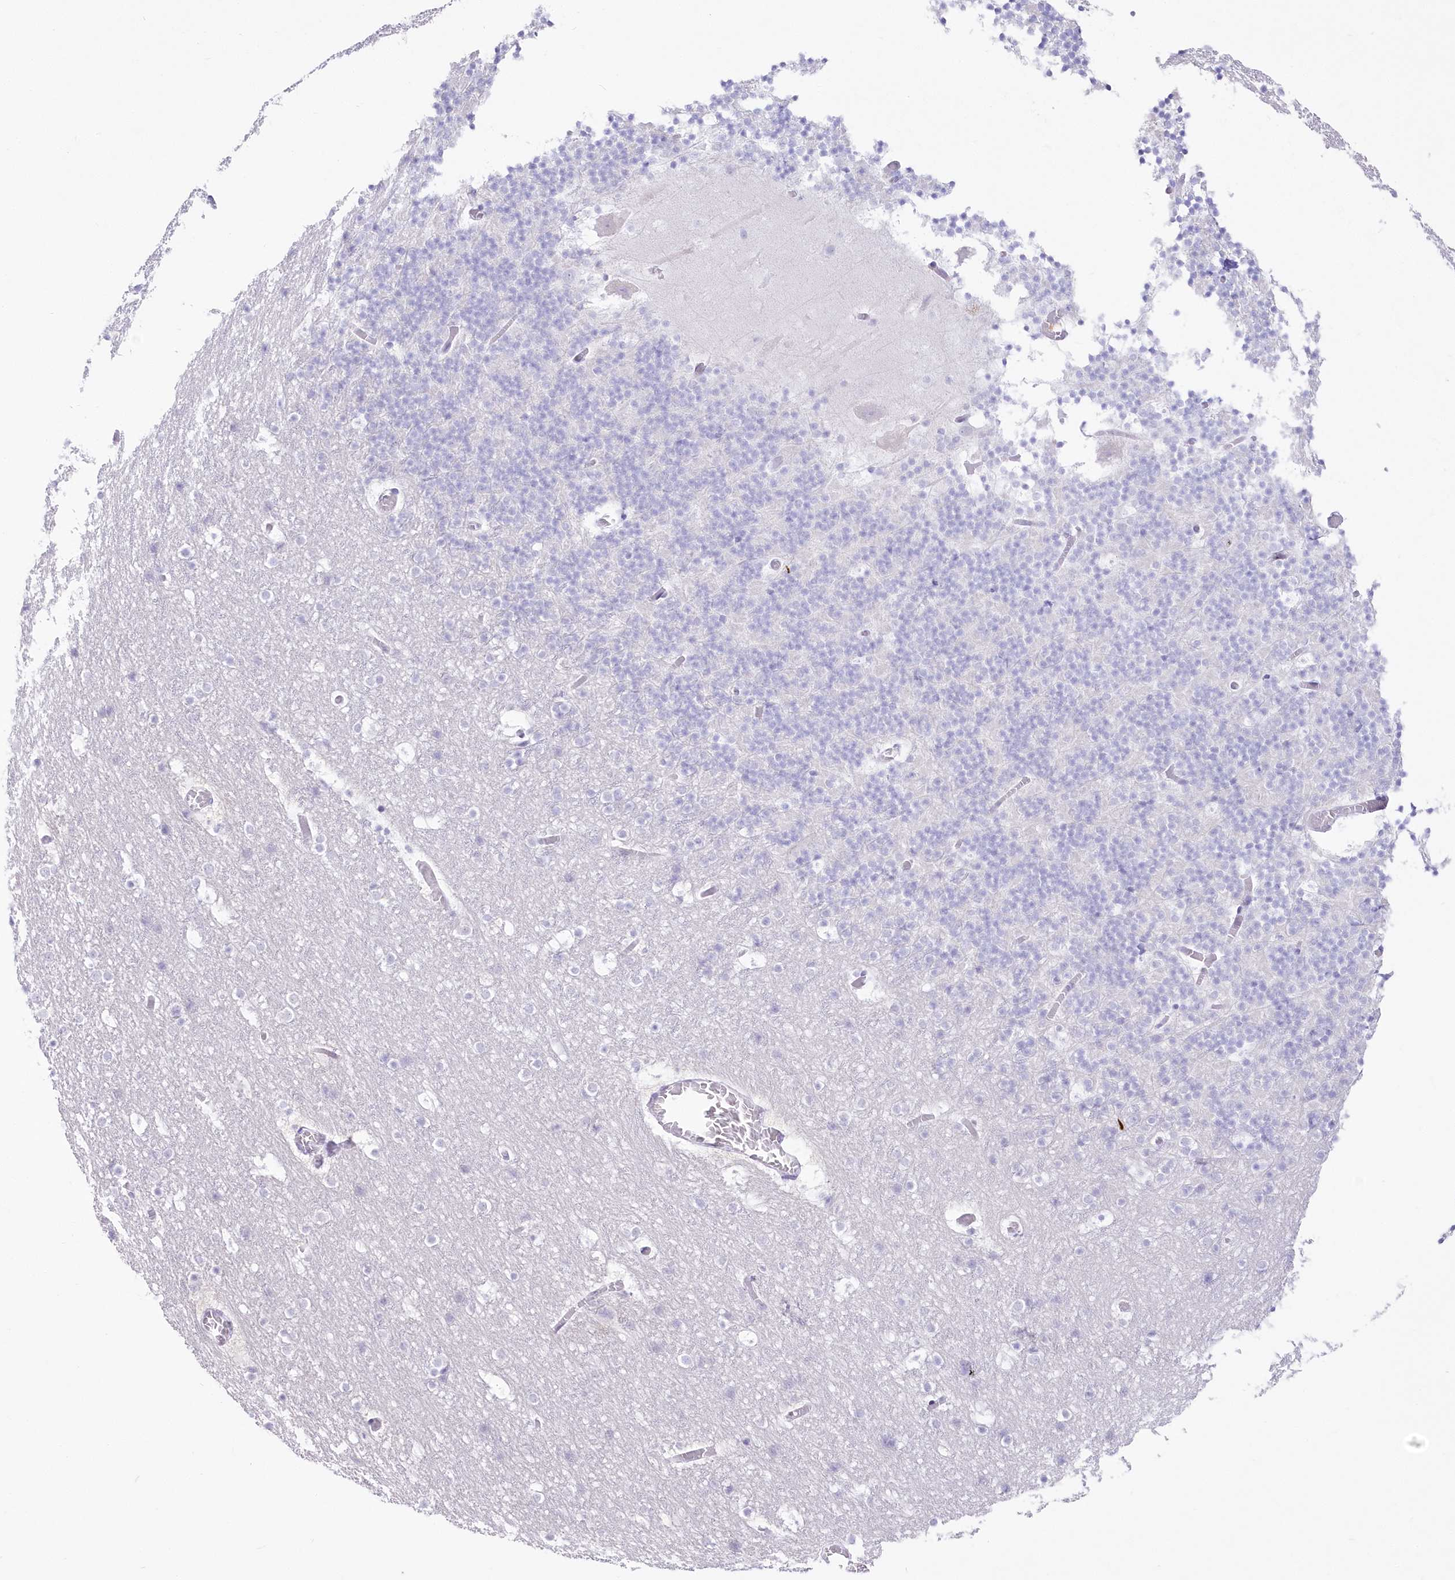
{"staining": {"intensity": "negative", "quantity": "none", "location": "none"}, "tissue": "cerebellum", "cell_type": "Cells in granular layer", "image_type": "normal", "snomed": [{"axis": "morphology", "description": "Normal tissue, NOS"}, {"axis": "topography", "description": "Cerebellum"}], "caption": "Immunohistochemistry image of unremarkable cerebellum: human cerebellum stained with DAB (3,3'-diaminobenzidine) exhibits no significant protein expression in cells in granular layer. (DAB immunohistochemistry with hematoxylin counter stain).", "gene": "ZNF843", "patient": {"sex": "male", "age": 57}}